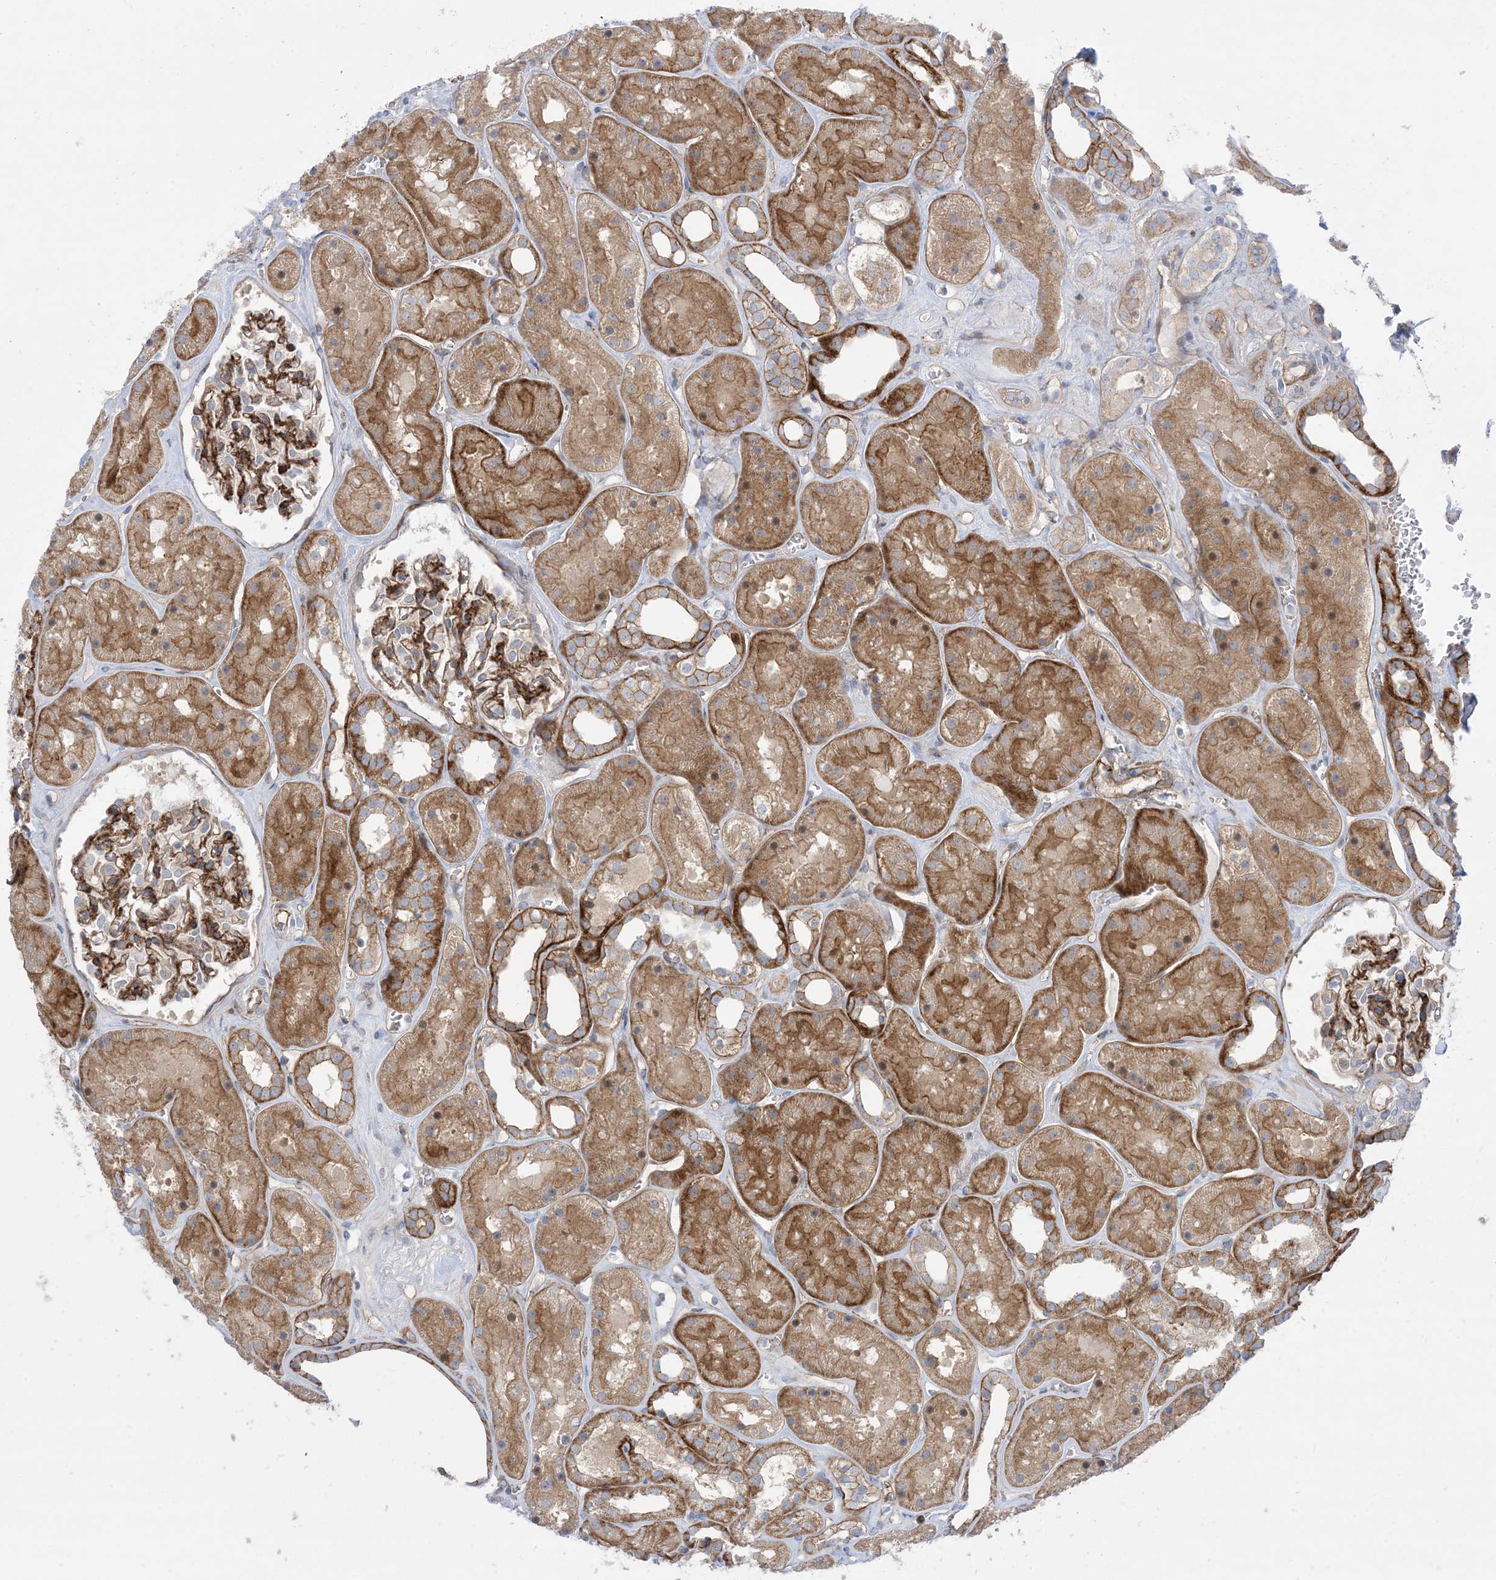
{"staining": {"intensity": "strong", "quantity": "25%-75%", "location": "cytoplasmic/membranous"}, "tissue": "kidney", "cell_type": "Cells in glomeruli", "image_type": "normal", "snomed": [{"axis": "morphology", "description": "Normal tissue, NOS"}, {"axis": "topography", "description": "Kidney"}], "caption": "A high-resolution image shows immunohistochemistry (IHC) staining of unremarkable kidney, which displays strong cytoplasmic/membranous expression in approximately 25%-75% of cells in glomeruli.", "gene": "MARS2", "patient": {"sex": "female", "age": 41}}